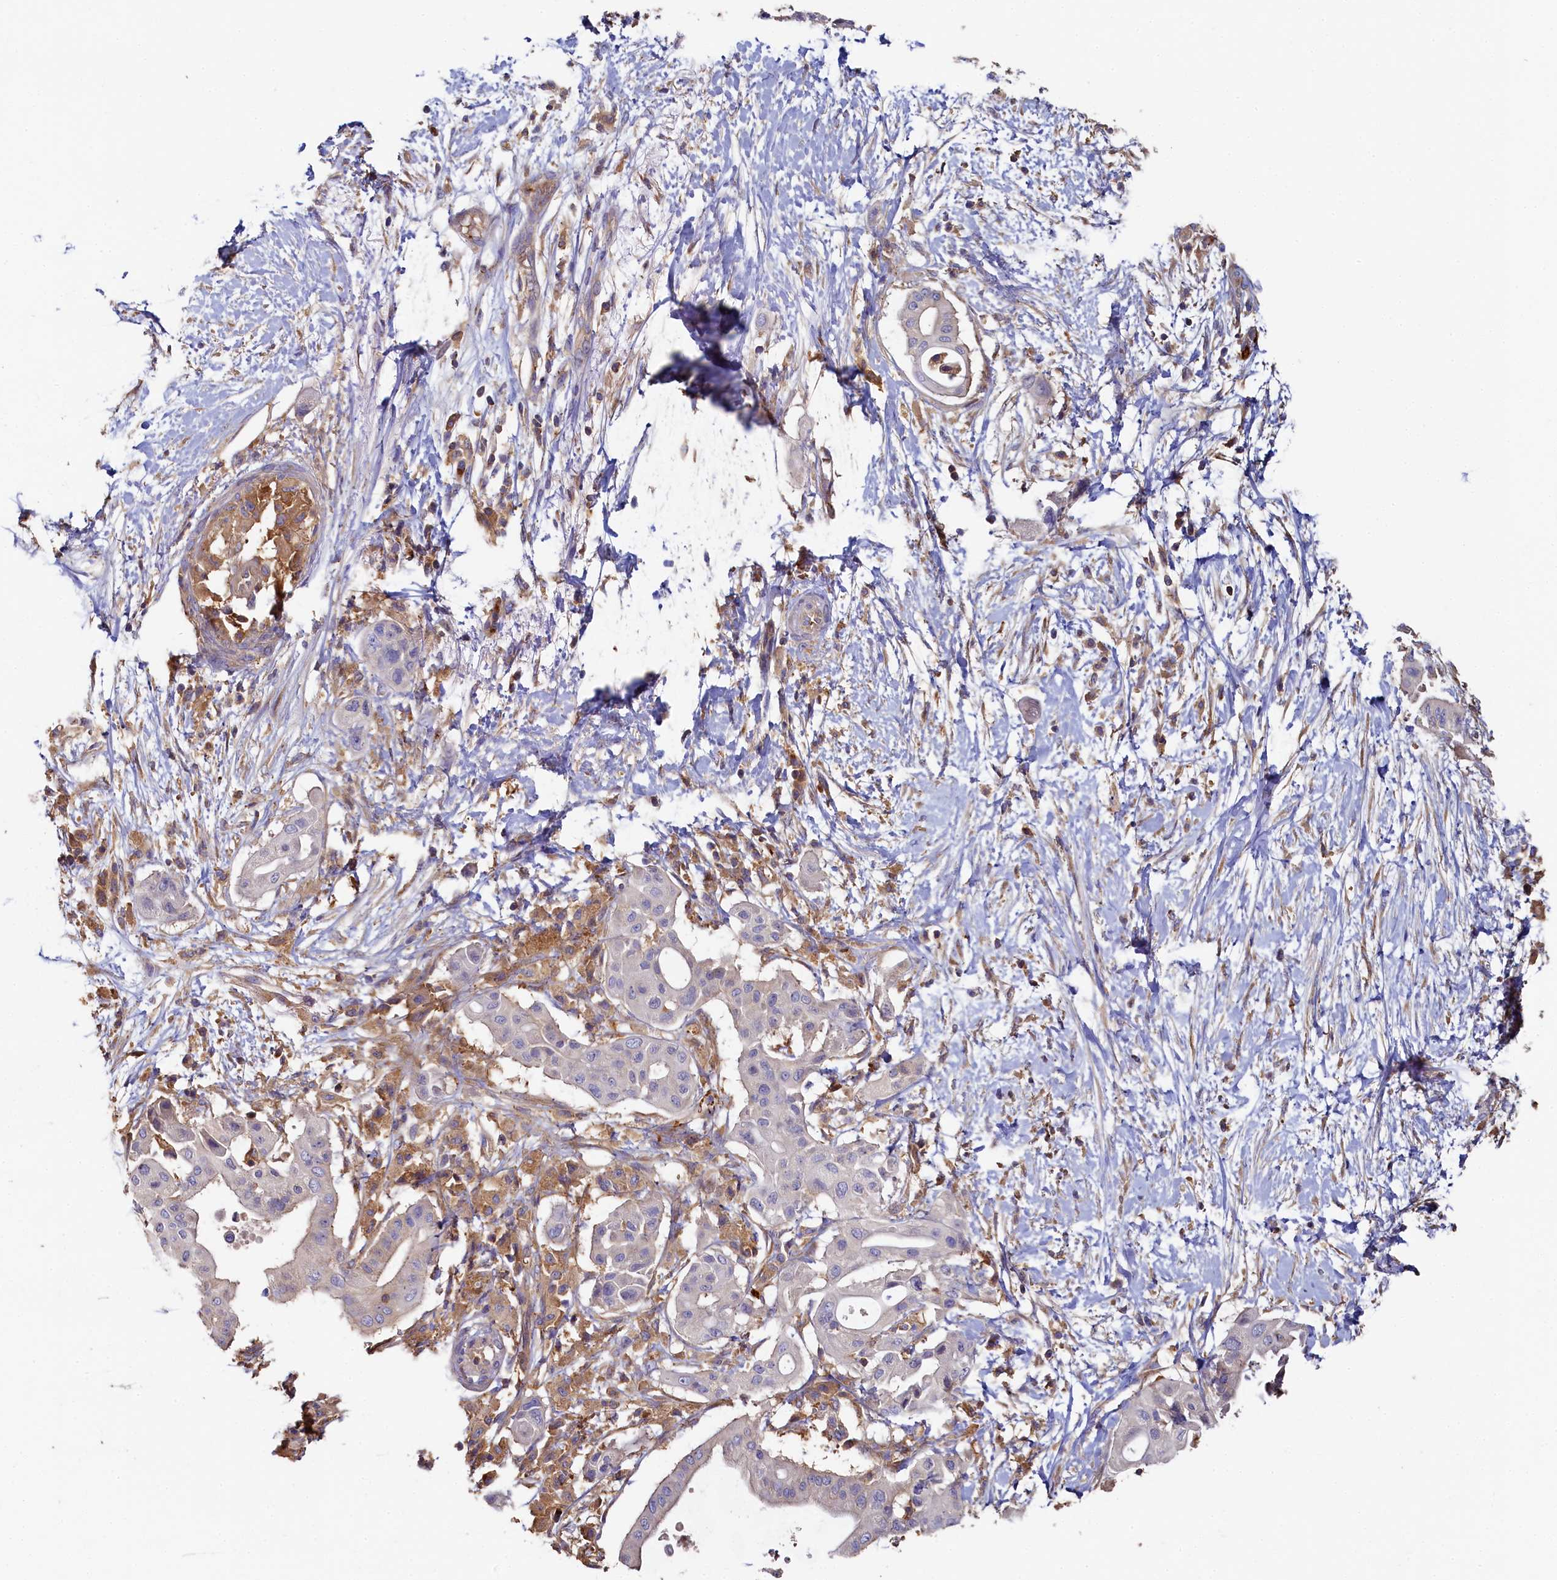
{"staining": {"intensity": "negative", "quantity": "none", "location": "none"}, "tissue": "pancreatic cancer", "cell_type": "Tumor cells", "image_type": "cancer", "snomed": [{"axis": "morphology", "description": "Adenocarcinoma, NOS"}, {"axis": "topography", "description": "Pancreas"}], "caption": "This is an immunohistochemistry (IHC) histopathology image of human pancreatic adenocarcinoma. There is no positivity in tumor cells.", "gene": "PPIP5K1", "patient": {"sex": "male", "age": 68}}